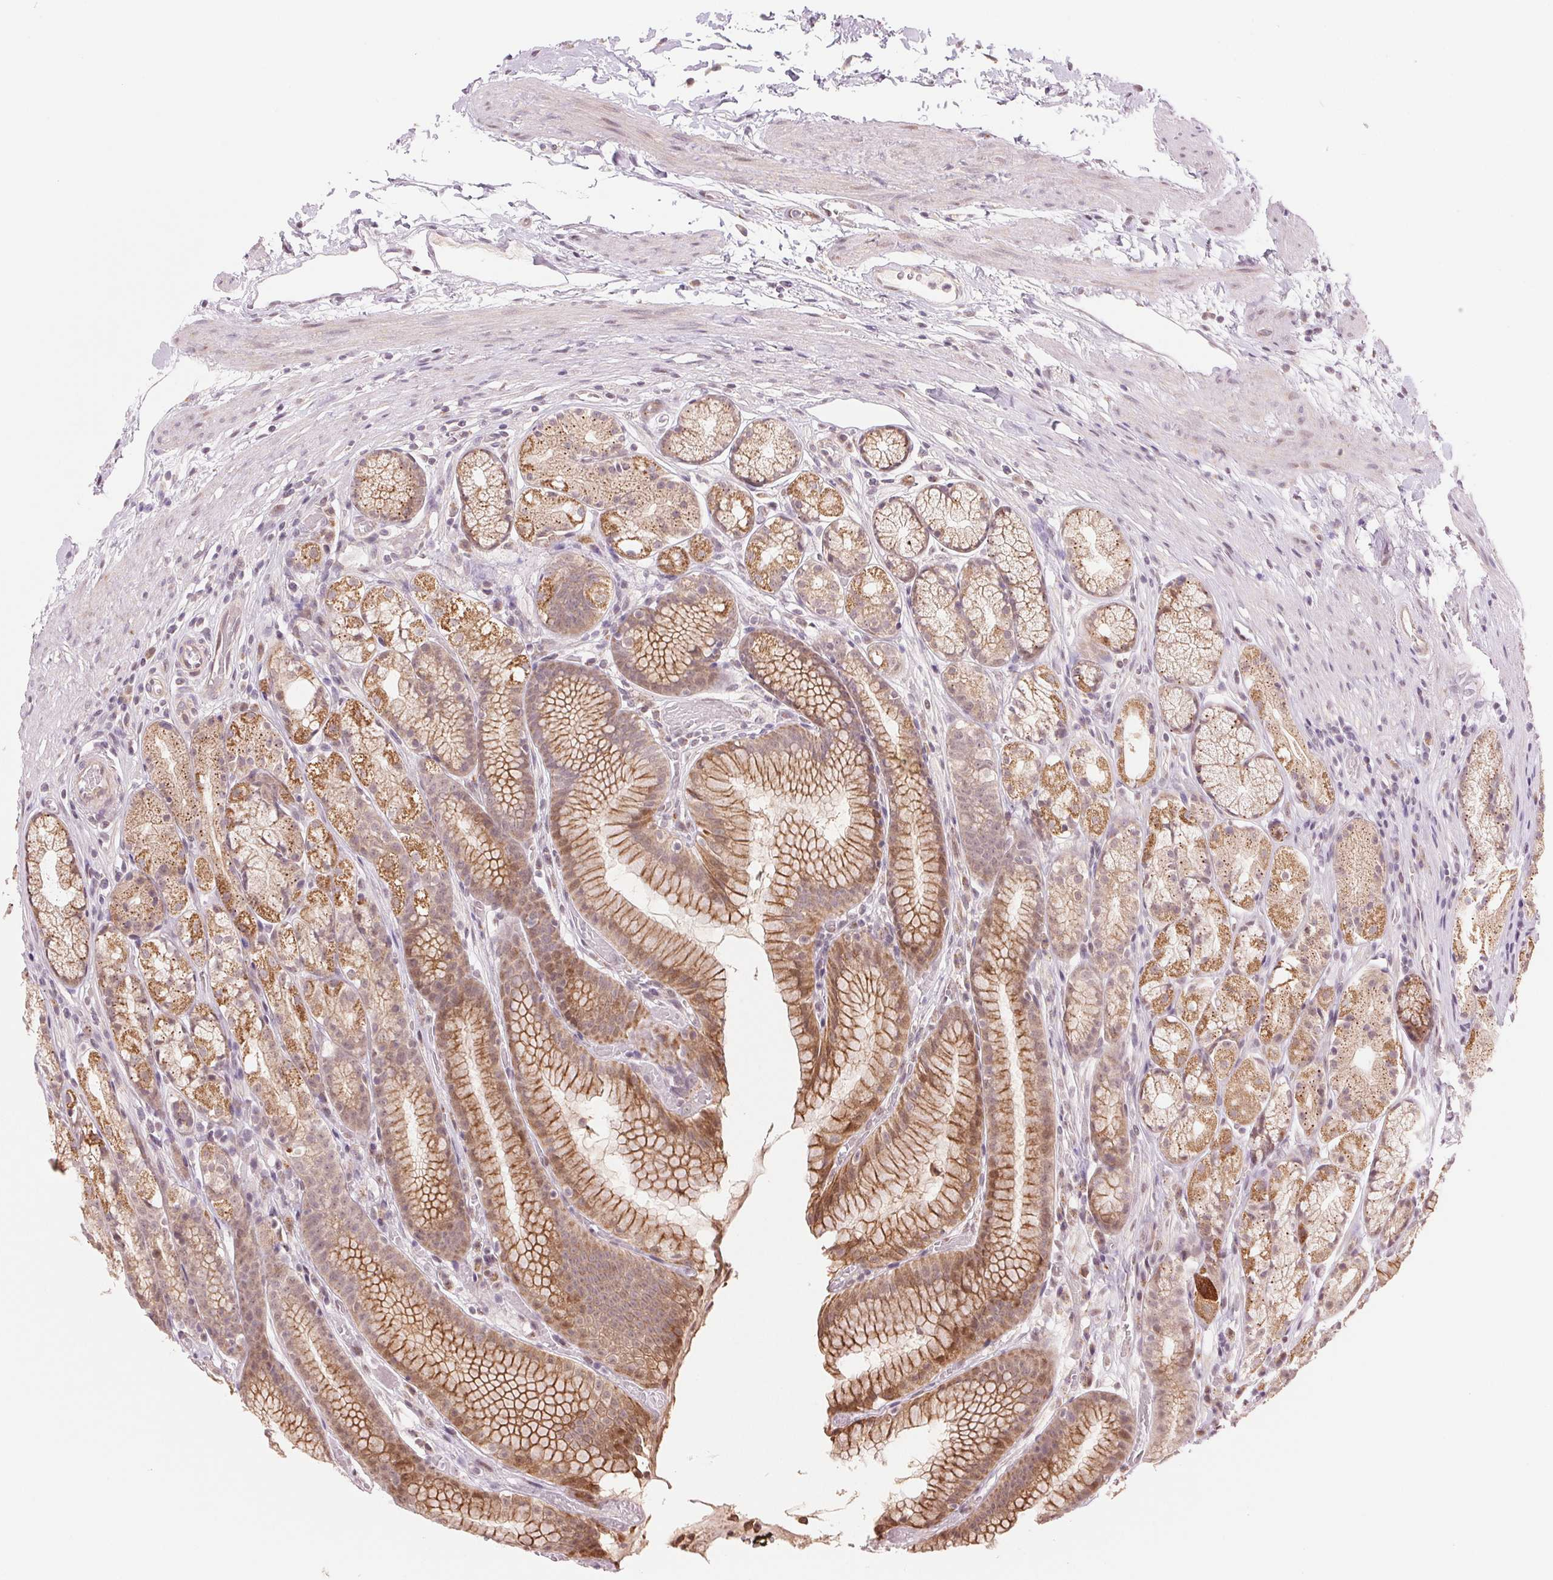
{"staining": {"intensity": "moderate", "quantity": "25%-75%", "location": "cytoplasmic/membranous"}, "tissue": "stomach", "cell_type": "Glandular cells", "image_type": "normal", "snomed": [{"axis": "morphology", "description": "Normal tissue, NOS"}, {"axis": "topography", "description": "Stomach"}], "caption": "Unremarkable stomach was stained to show a protein in brown. There is medium levels of moderate cytoplasmic/membranous positivity in about 25%-75% of glandular cells. (brown staining indicates protein expression, while blue staining denotes nuclei).", "gene": "ARHGAP32", "patient": {"sex": "male", "age": 70}}